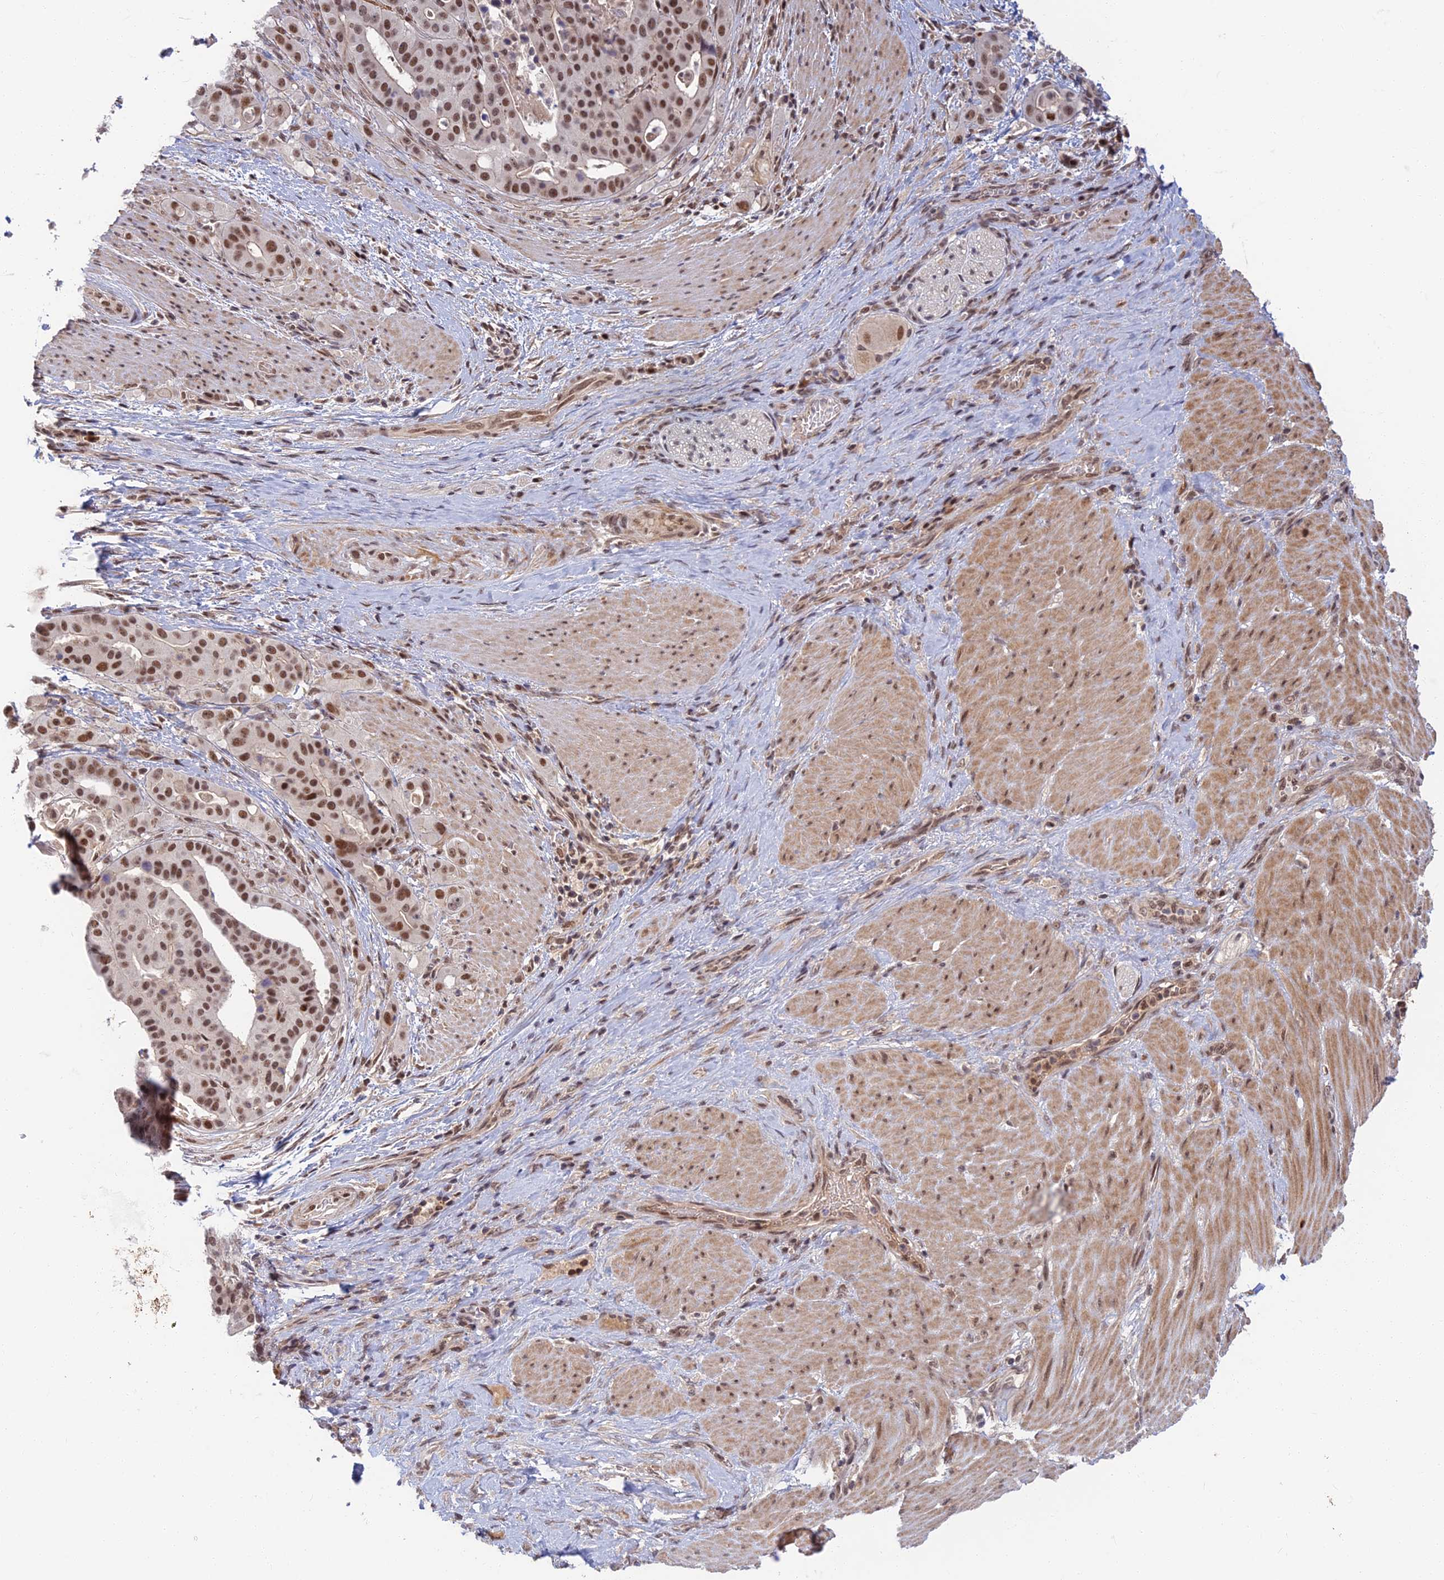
{"staining": {"intensity": "moderate", "quantity": ">75%", "location": "nuclear"}, "tissue": "stomach cancer", "cell_type": "Tumor cells", "image_type": "cancer", "snomed": [{"axis": "morphology", "description": "Adenocarcinoma, NOS"}, {"axis": "topography", "description": "Stomach"}], "caption": "High-power microscopy captured an IHC micrograph of stomach adenocarcinoma, revealing moderate nuclear expression in about >75% of tumor cells. The staining was performed using DAB (3,3'-diaminobenzidine) to visualize the protein expression in brown, while the nuclei were stained in blue with hematoxylin (Magnification: 20x).", "gene": "TCEA2", "patient": {"sex": "male", "age": 48}}